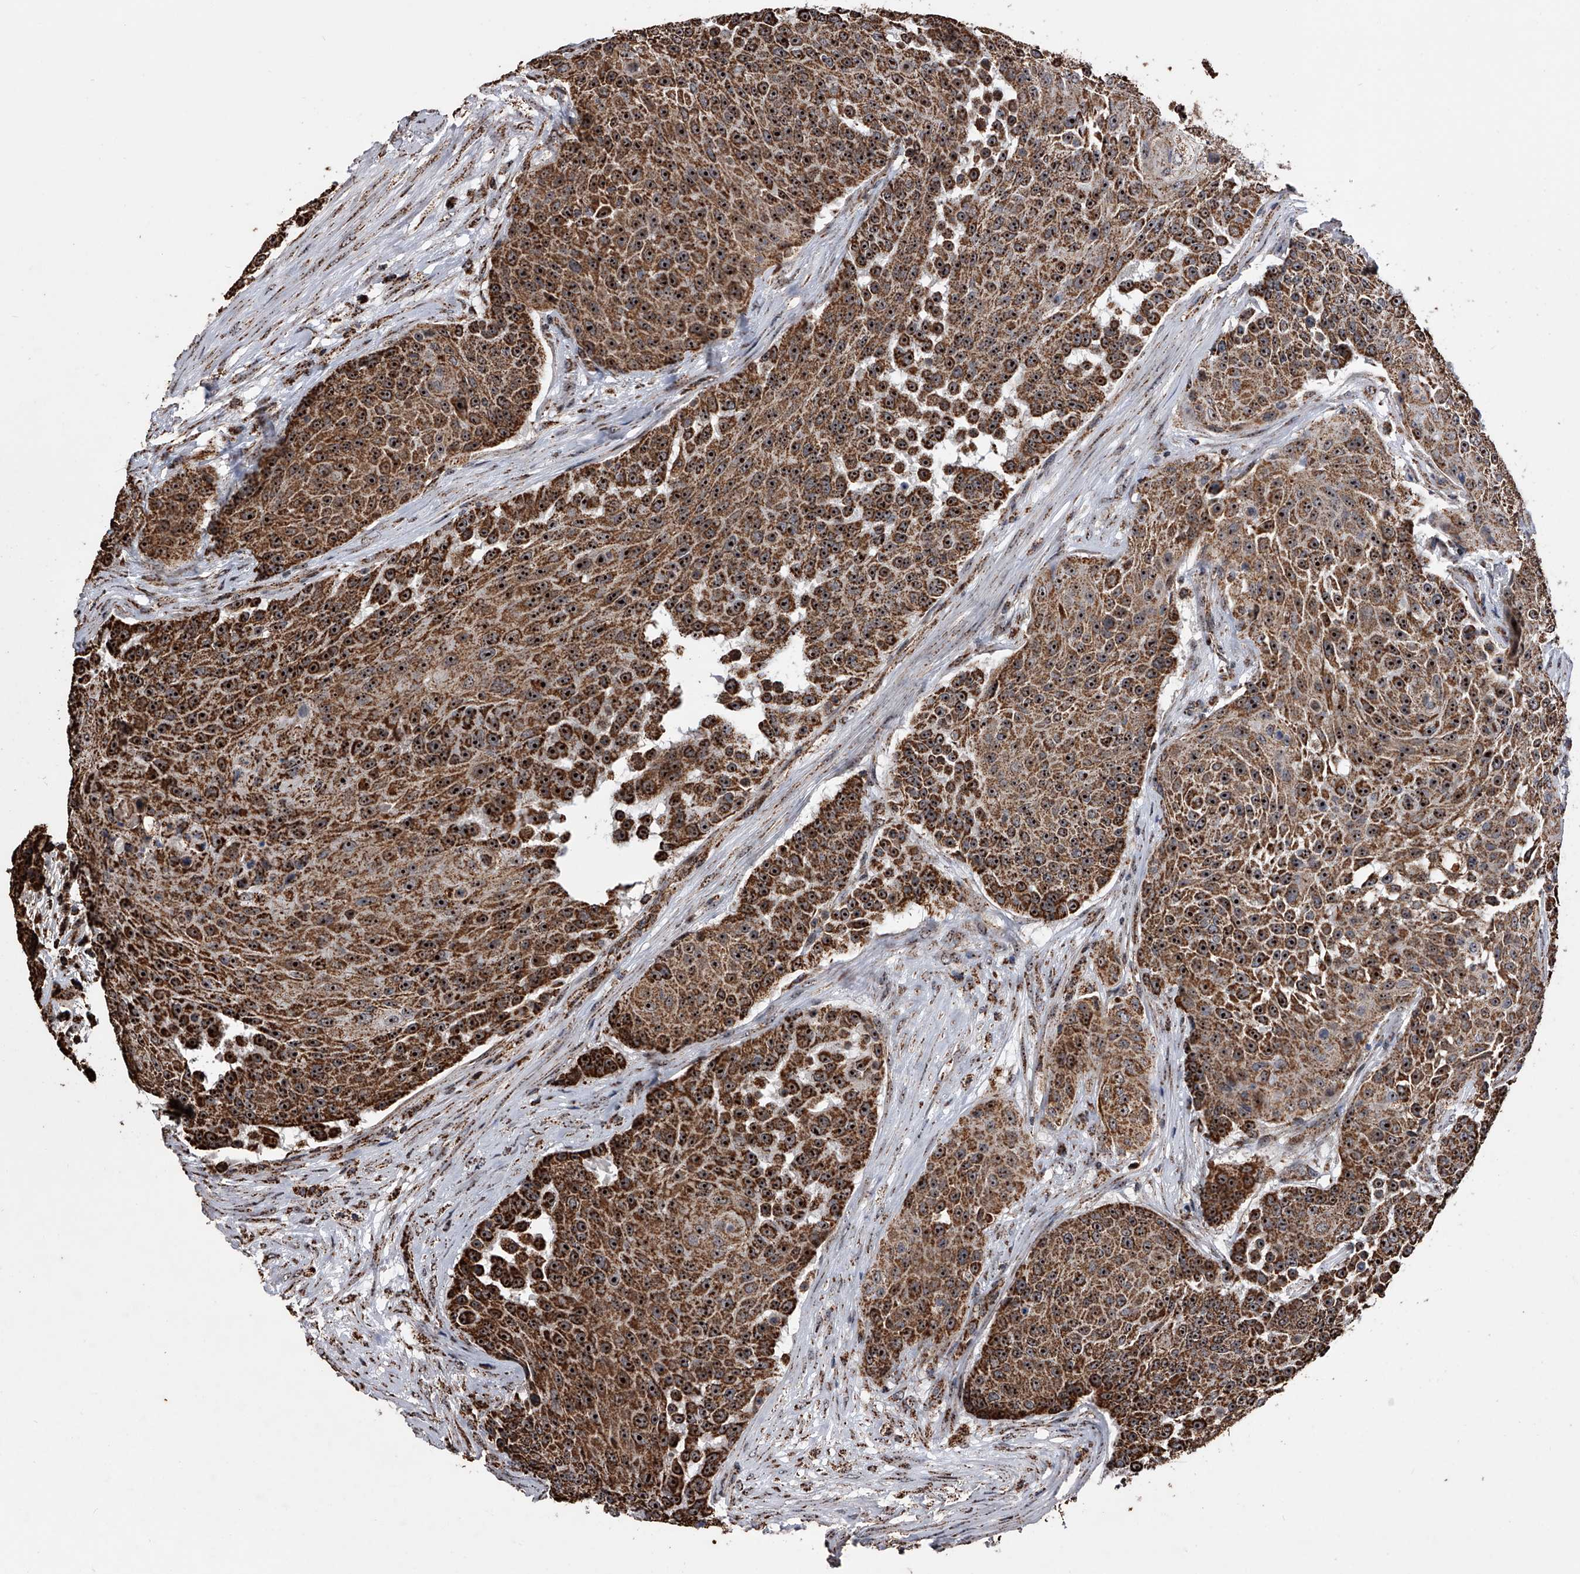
{"staining": {"intensity": "strong", "quantity": ">75%", "location": "cytoplasmic/membranous,nuclear"}, "tissue": "urothelial cancer", "cell_type": "Tumor cells", "image_type": "cancer", "snomed": [{"axis": "morphology", "description": "Urothelial carcinoma, High grade"}, {"axis": "topography", "description": "Urinary bladder"}], "caption": "High-grade urothelial carcinoma stained with DAB immunohistochemistry shows high levels of strong cytoplasmic/membranous and nuclear staining in approximately >75% of tumor cells. The protein of interest is shown in brown color, while the nuclei are stained blue.", "gene": "SMPDL3A", "patient": {"sex": "female", "age": 63}}